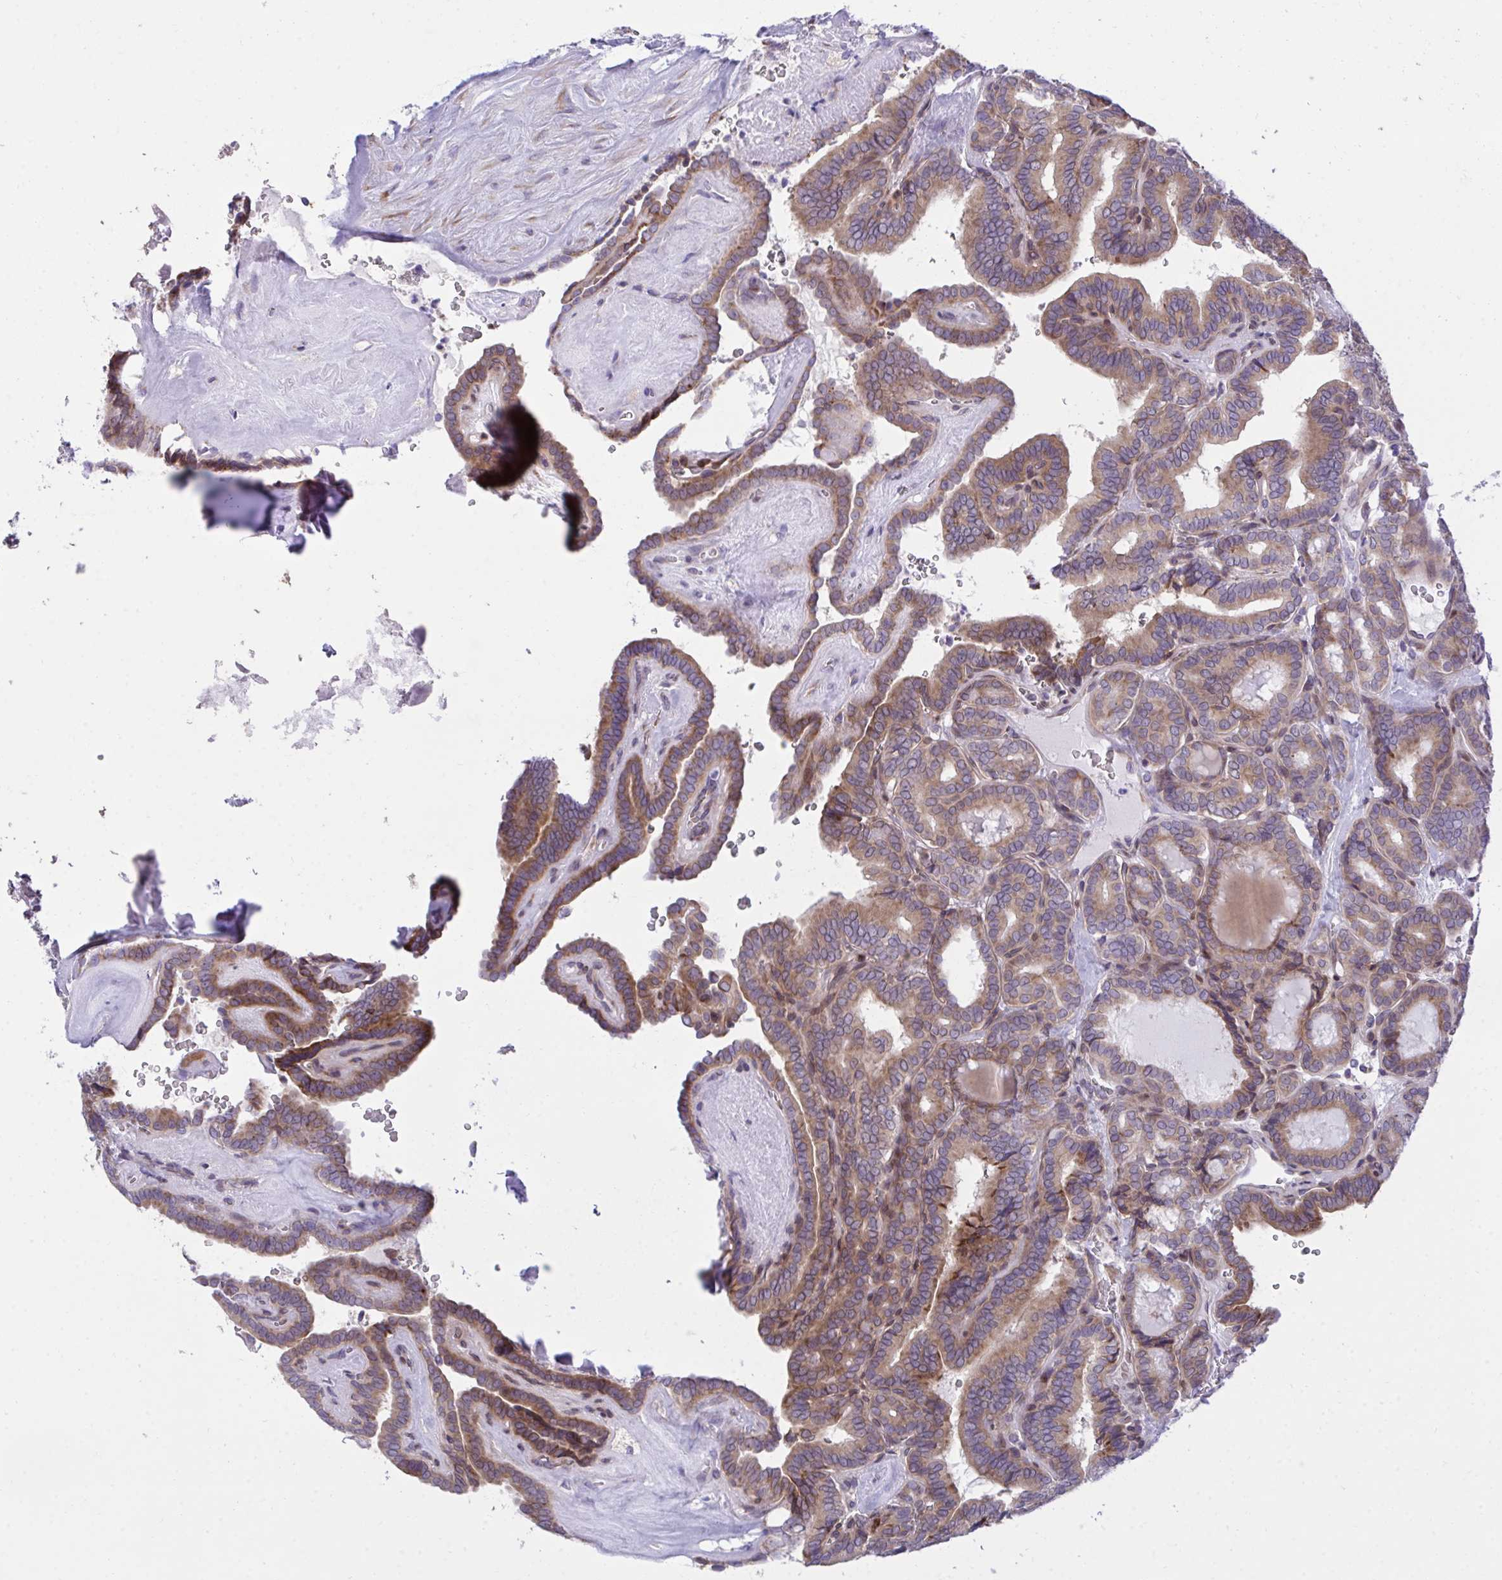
{"staining": {"intensity": "moderate", "quantity": ">75%", "location": "cytoplasmic/membranous"}, "tissue": "thyroid cancer", "cell_type": "Tumor cells", "image_type": "cancer", "snomed": [{"axis": "morphology", "description": "Papillary adenocarcinoma, NOS"}, {"axis": "topography", "description": "Thyroid gland"}], "caption": "Immunohistochemical staining of human thyroid papillary adenocarcinoma demonstrates moderate cytoplasmic/membranous protein expression in approximately >75% of tumor cells.", "gene": "RPS15", "patient": {"sex": "female", "age": 21}}